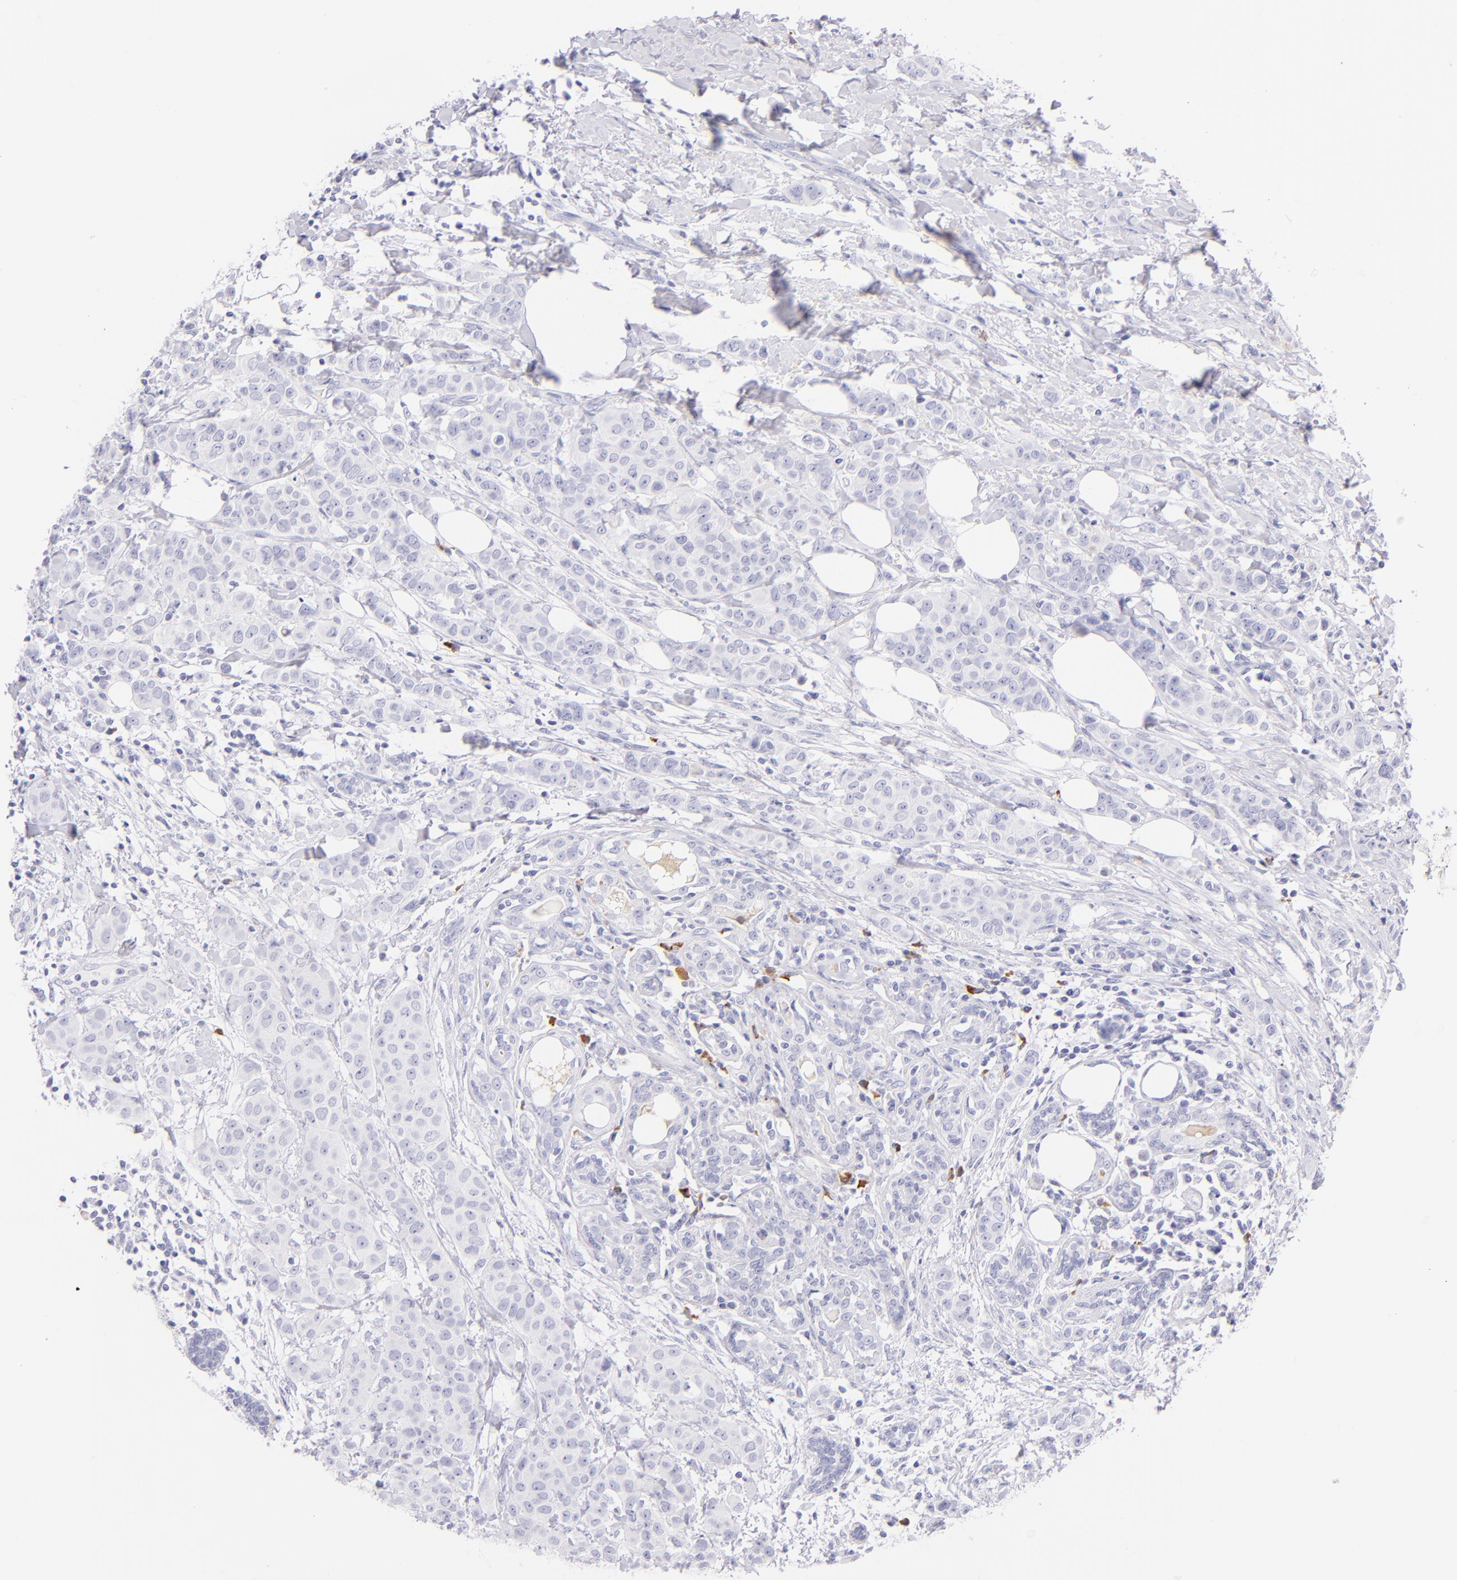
{"staining": {"intensity": "negative", "quantity": "none", "location": "none"}, "tissue": "breast cancer", "cell_type": "Tumor cells", "image_type": "cancer", "snomed": [{"axis": "morphology", "description": "Duct carcinoma"}, {"axis": "topography", "description": "Breast"}], "caption": "Photomicrograph shows no protein expression in tumor cells of breast cancer (intraductal carcinoma) tissue.", "gene": "SDC1", "patient": {"sex": "female", "age": 40}}